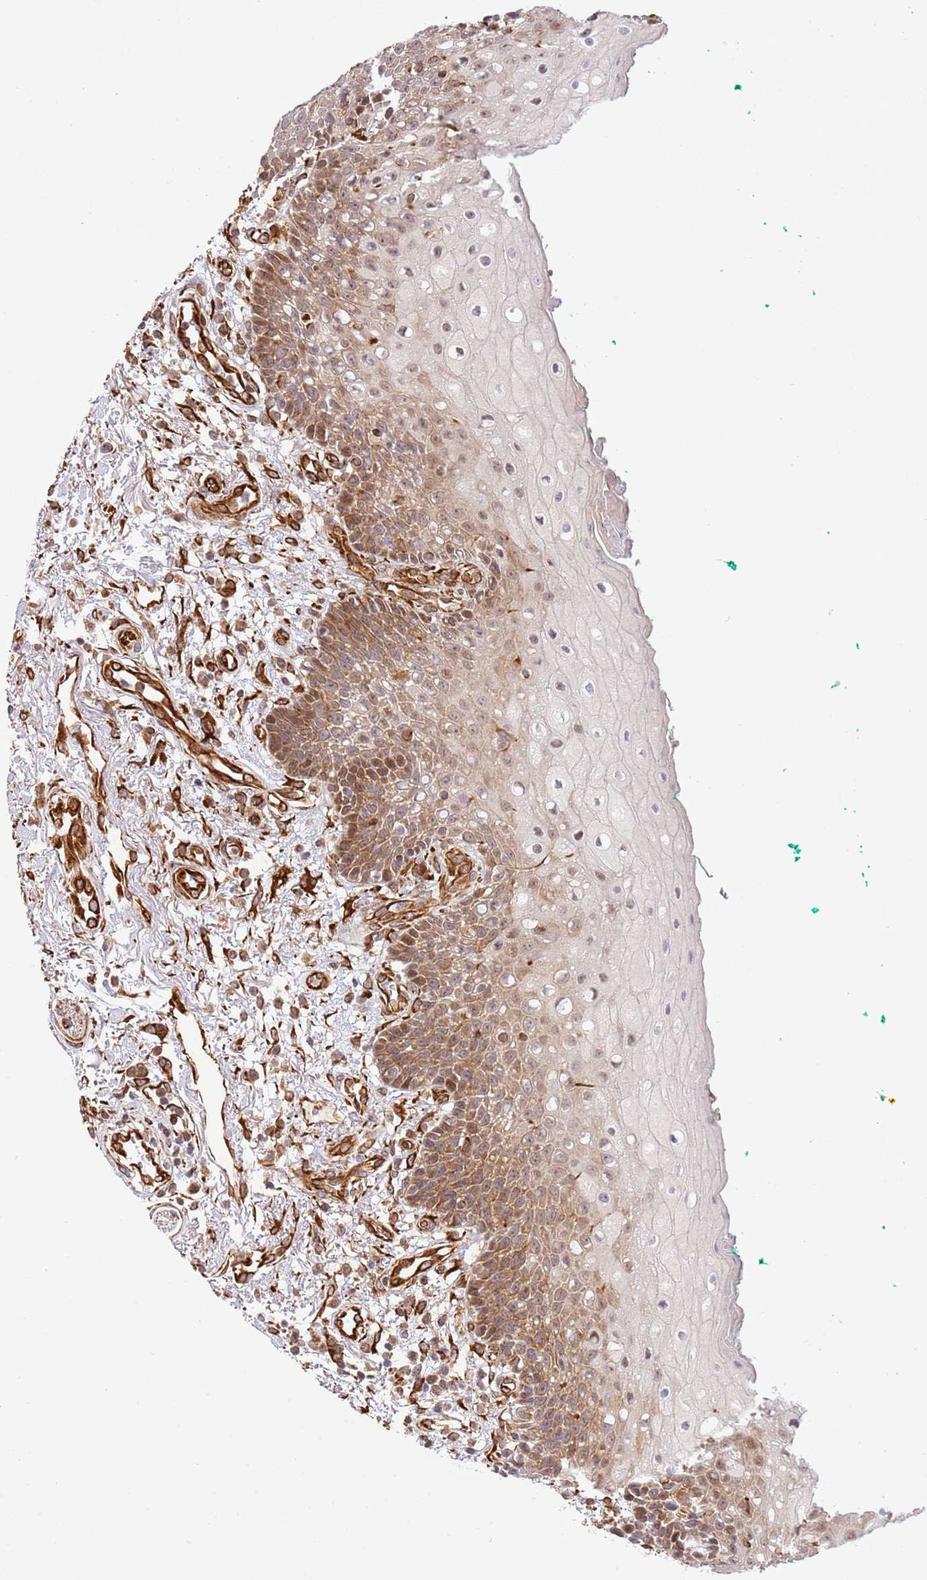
{"staining": {"intensity": "moderate", "quantity": ">75%", "location": "cytoplasmic/membranous,nuclear"}, "tissue": "oral mucosa", "cell_type": "Squamous epithelial cells", "image_type": "normal", "snomed": [{"axis": "morphology", "description": "Normal tissue, NOS"}, {"axis": "morphology", "description": "Squamous cell carcinoma, NOS"}, {"axis": "topography", "description": "Oral tissue"}, {"axis": "topography", "description": "Tounge, NOS"}, {"axis": "topography", "description": "Head-Neck"}], "caption": "Benign oral mucosa demonstrates moderate cytoplasmic/membranous,nuclear positivity in approximately >75% of squamous epithelial cells, visualized by immunohistochemistry. (IHC, brightfield microscopy, high magnification).", "gene": "NEK3", "patient": {"sex": "male", "age": 79}}